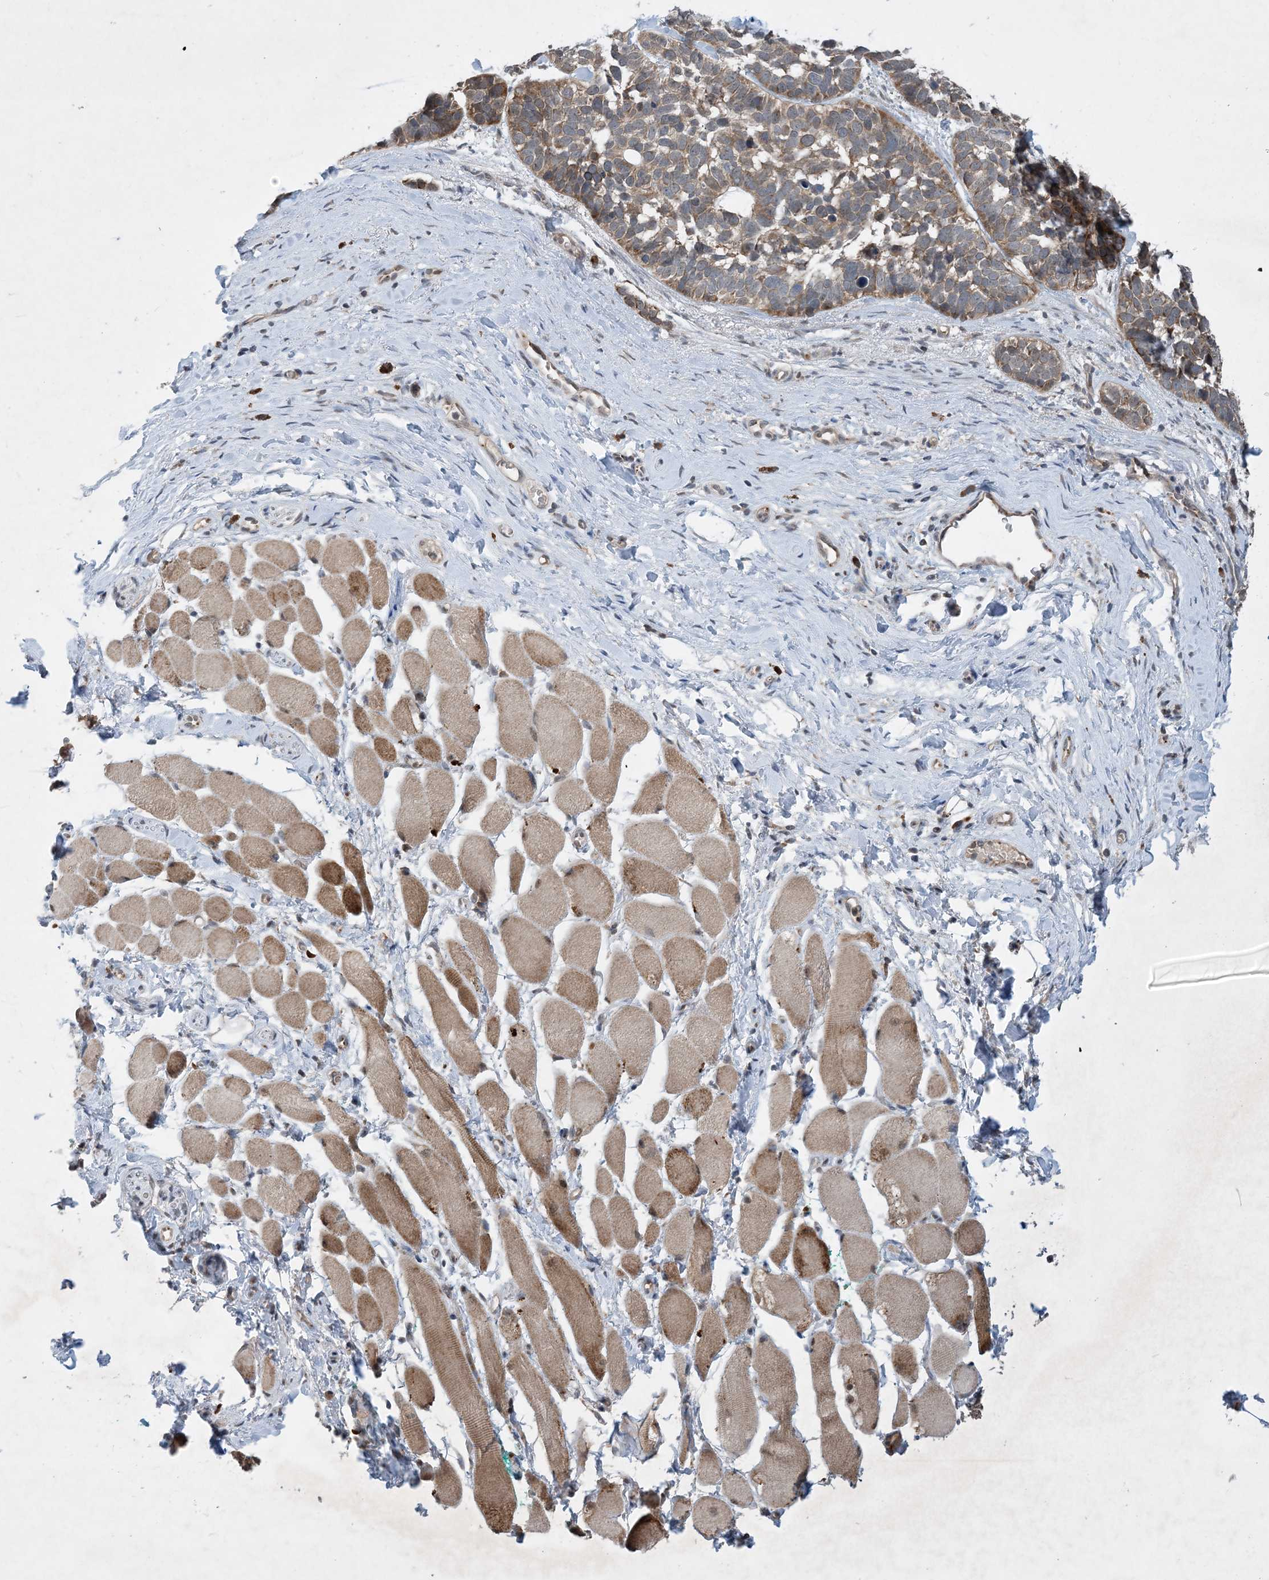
{"staining": {"intensity": "moderate", "quantity": ">75%", "location": "cytoplasmic/membranous"}, "tissue": "skin cancer", "cell_type": "Tumor cells", "image_type": "cancer", "snomed": [{"axis": "morphology", "description": "Basal cell carcinoma"}, {"axis": "topography", "description": "Skin"}], "caption": "The micrograph reveals staining of skin cancer (basal cell carcinoma), revealing moderate cytoplasmic/membranous protein positivity (brown color) within tumor cells. The protein is shown in brown color, while the nuclei are stained blue.", "gene": "TINAG", "patient": {"sex": "male", "age": 62}}